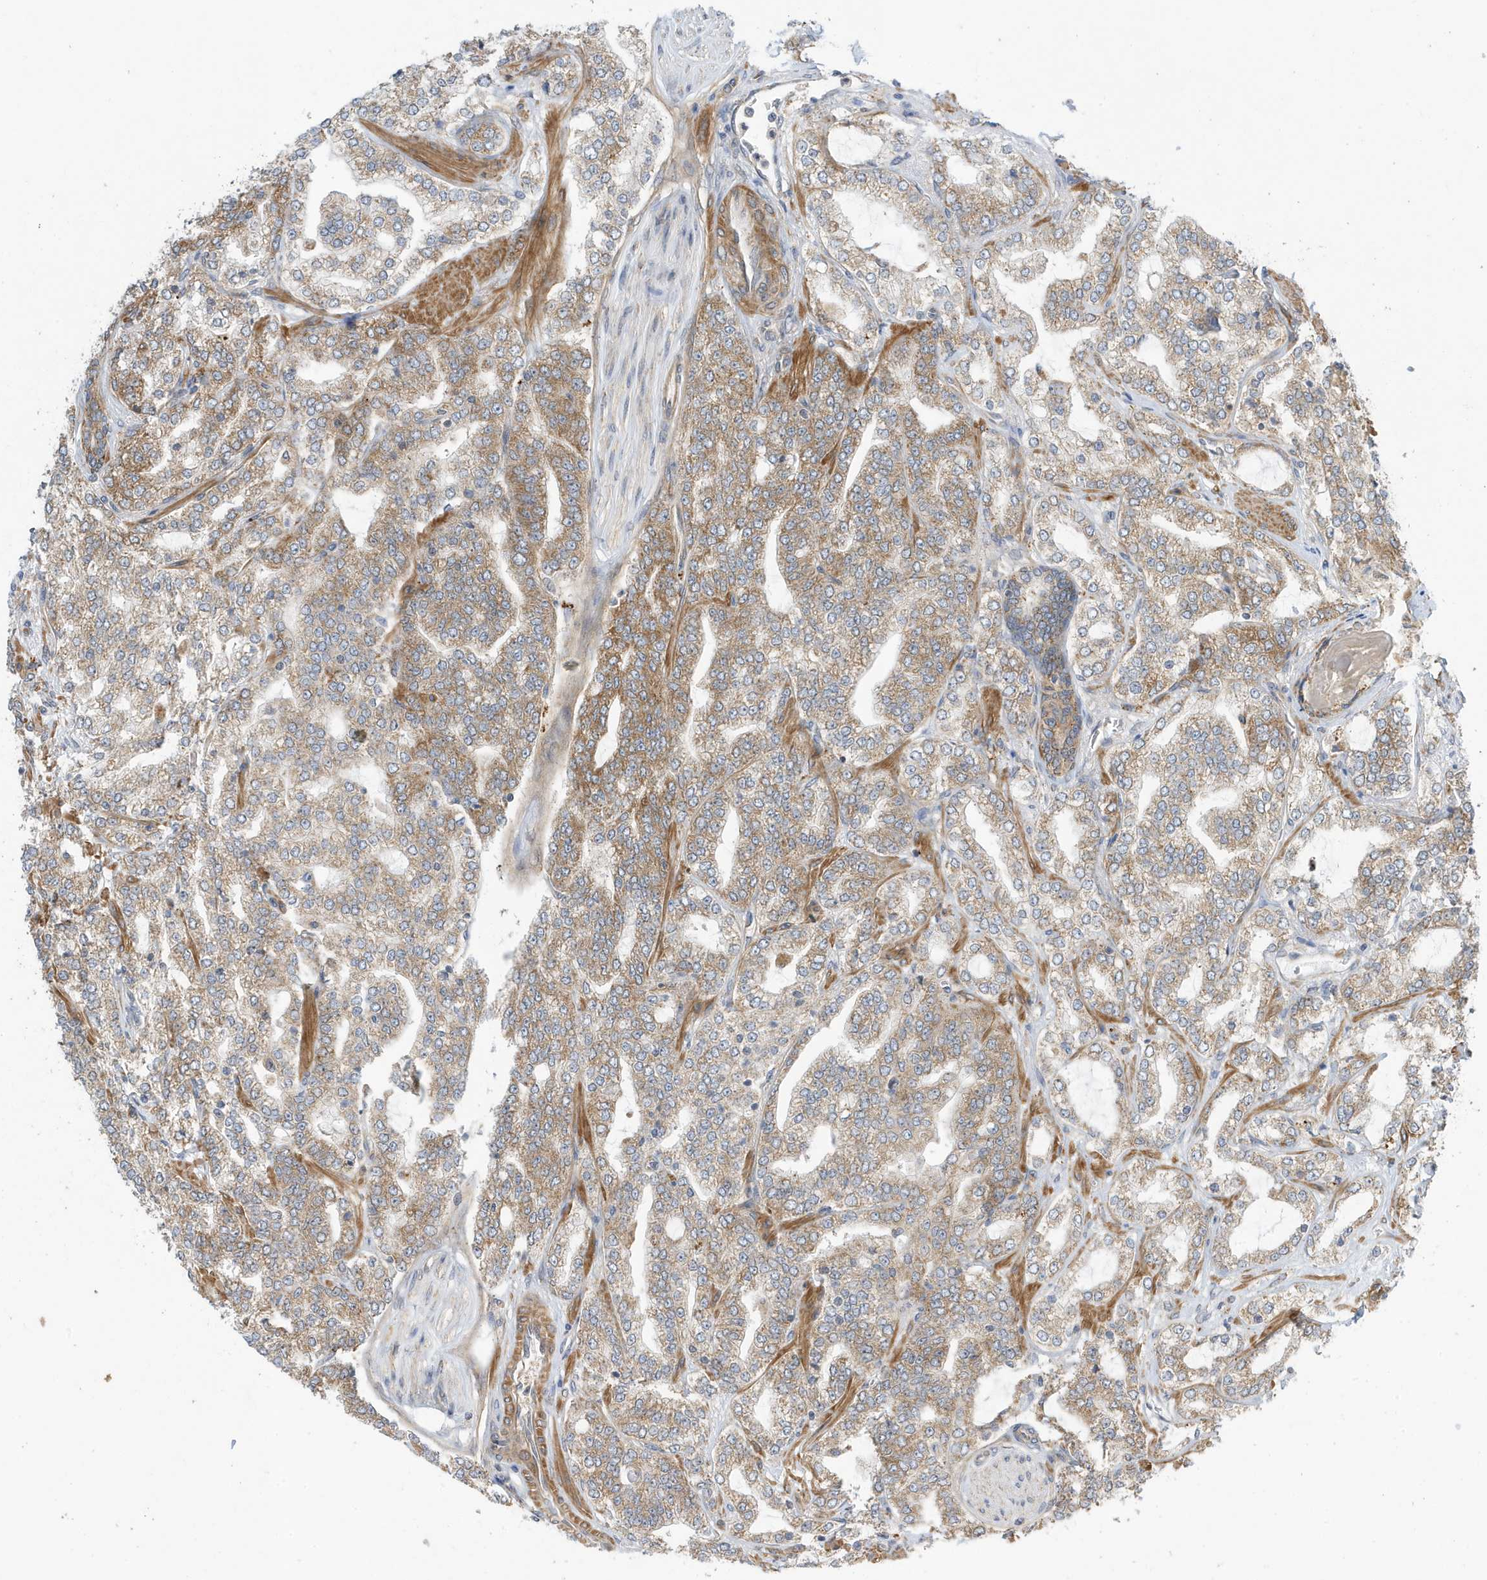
{"staining": {"intensity": "weak", "quantity": "25%-75%", "location": "cytoplasmic/membranous"}, "tissue": "prostate cancer", "cell_type": "Tumor cells", "image_type": "cancer", "snomed": [{"axis": "morphology", "description": "Adenocarcinoma, High grade"}, {"axis": "topography", "description": "Prostate"}], "caption": "A photomicrograph of human high-grade adenocarcinoma (prostate) stained for a protein shows weak cytoplasmic/membranous brown staining in tumor cells.", "gene": "DHX36", "patient": {"sex": "male", "age": 64}}